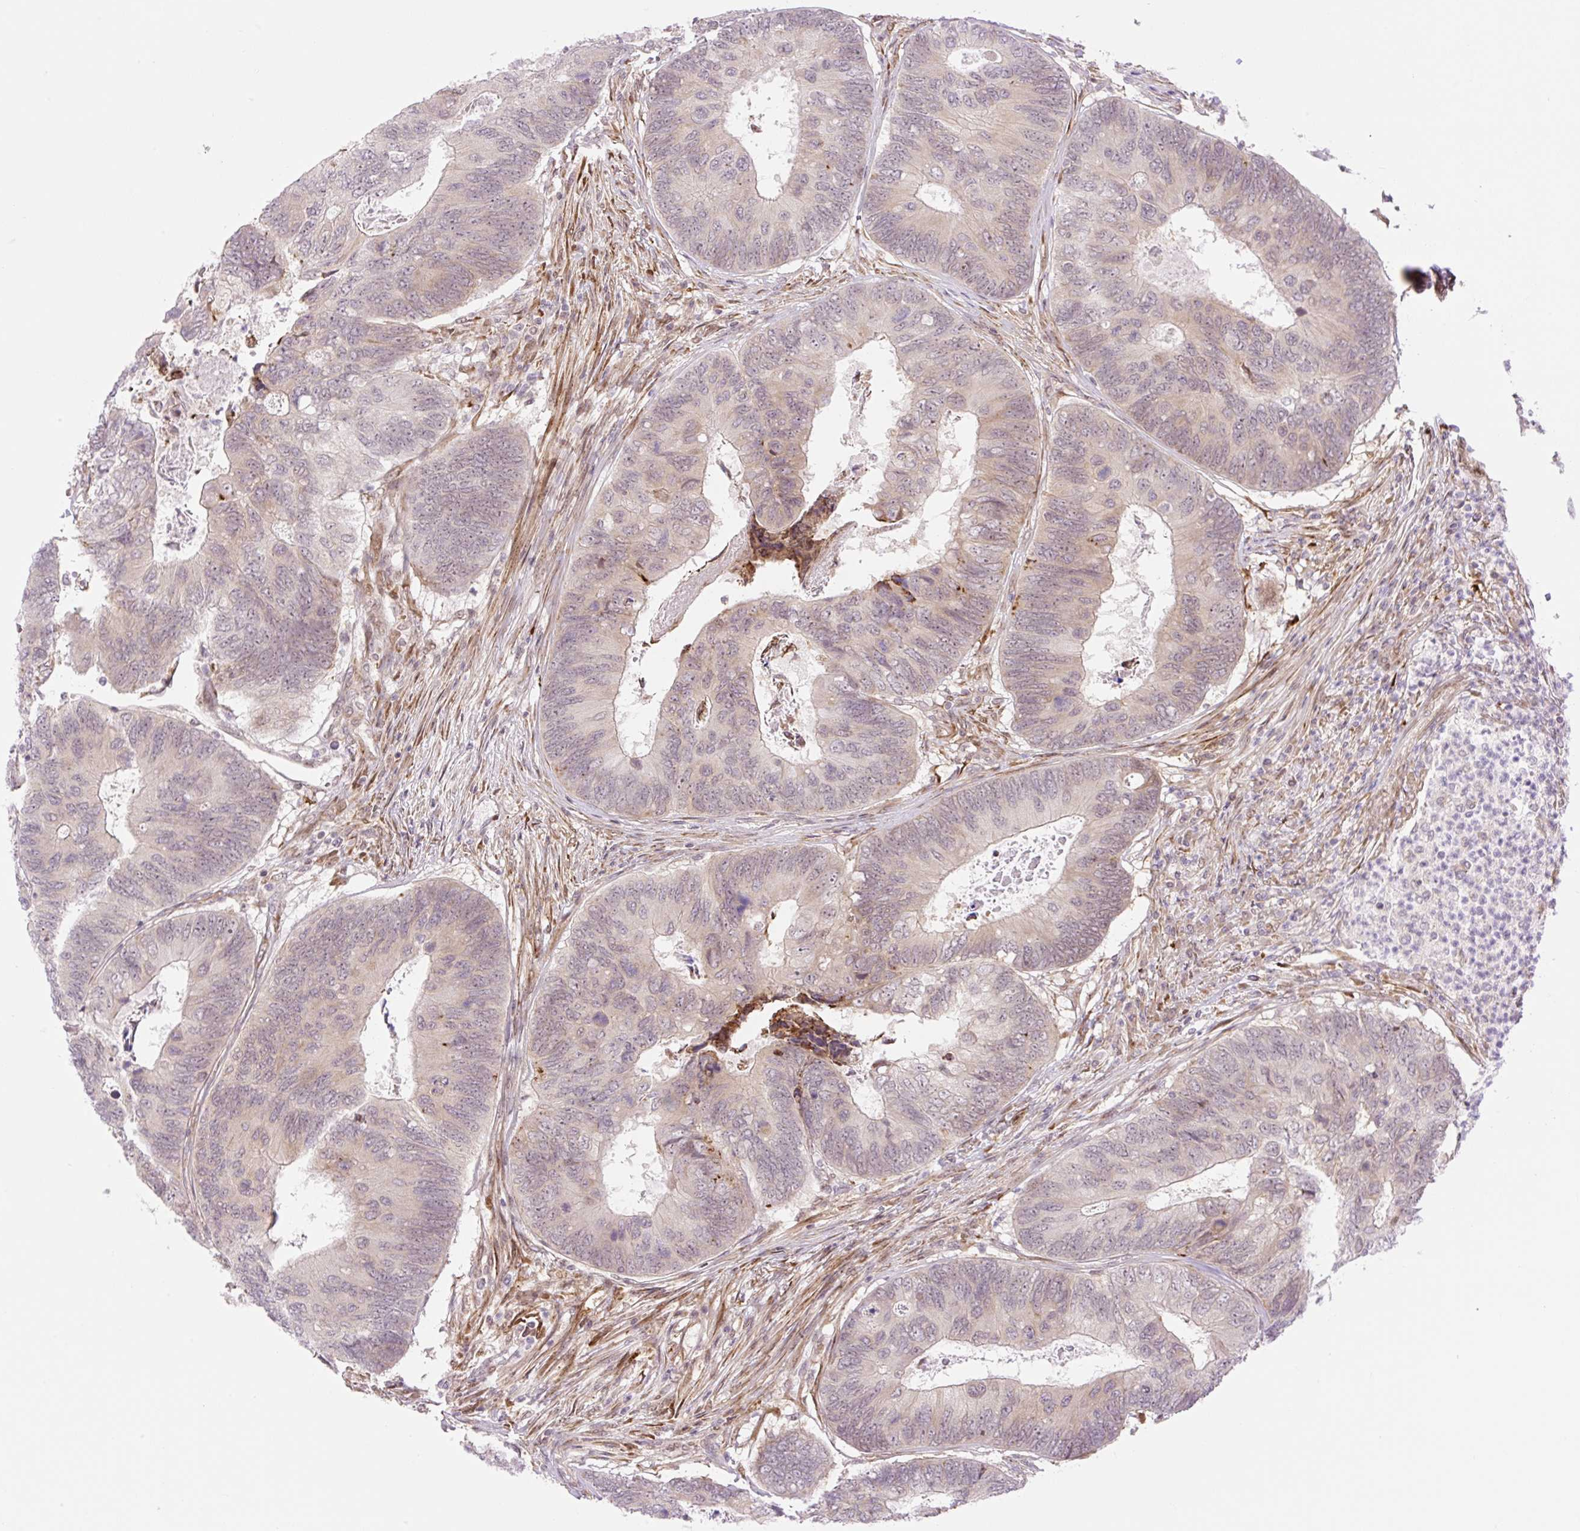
{"staining": {"intensity": "weak", "quantity": "<25%", "location": "cytoplasmic/membranous"}, "tissue": "colorectal cancer", "cell_type": "Tumor cells", "image_type": "cancer", "snomed": [{"axis": "morphology", "description": "Adenocarcinoma, NOS"}, {"axis": "topography", "description": "Colon"}], "caption": "Immunohistochemistry of colorectal cancer shows no staining in tumor cells. (Immunohistochemistry (ihc), brightfield microscopy, high magnification).", "gene": "ZFP41", "patient": {"sex": "female", "age": 67}}